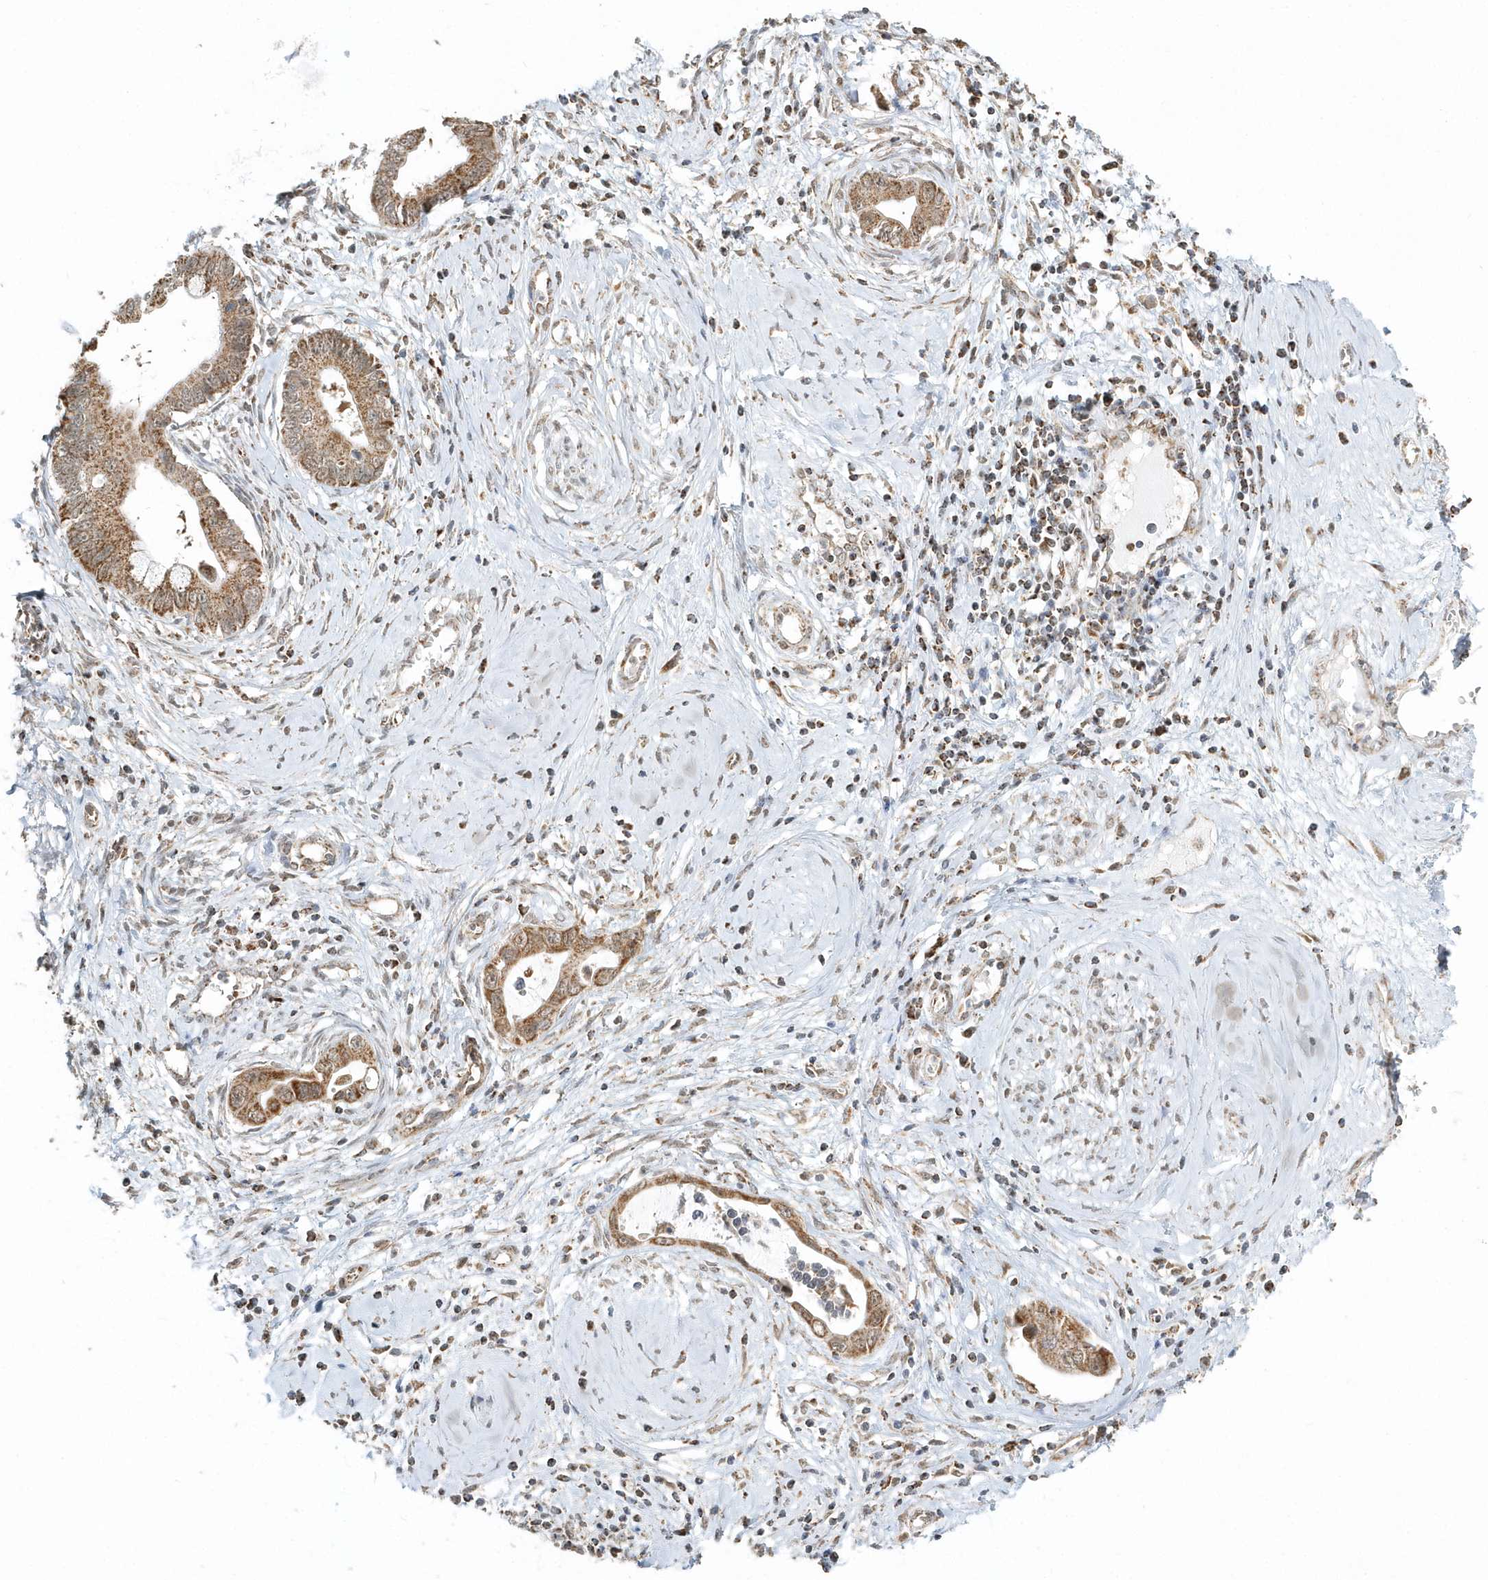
{"staining": {"intensity": "moderate", "quantity": ">75%", "location": "cytoplasmic/membranous"}, "tissue": "cervical cancer", "cell_type": "Tumor cells", "image_type": "cancer", "snomed": [{"axis": "morphology", "description": "Adenocarcinoma, NOS"}, {"axis": "topography", "description": "Cervix"}], "caption": "This photomicrograph displays IHC staining of cervical cancer, with medium moderate cytoplasmic/membranous expression in approximately >75% of tumor cells.", "gene": "PSMD6", "patient": {"sex": "female", "age": 44}}